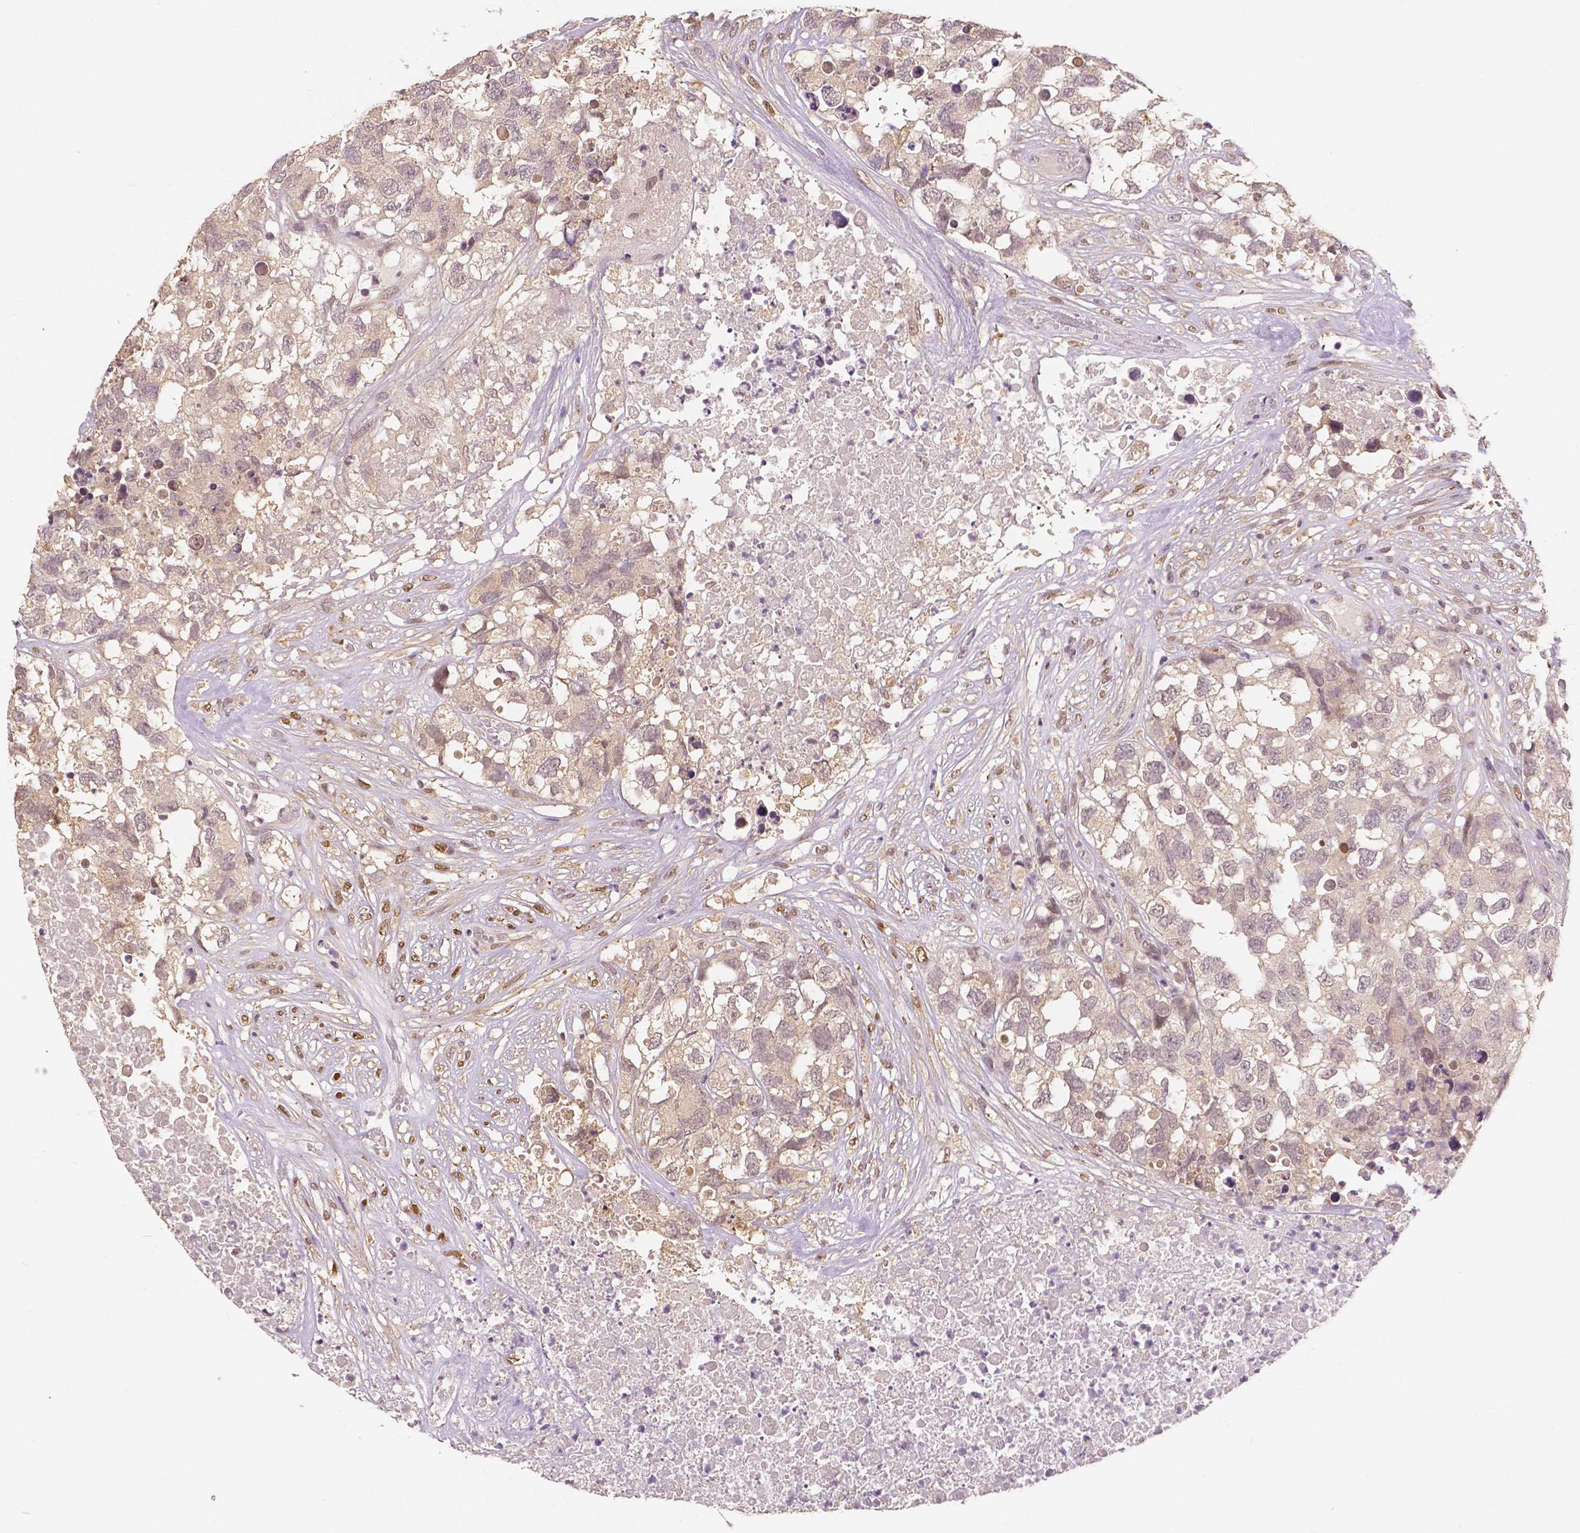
{"staining": {"intensity": "negative", "quantity": "none", "location": "none"}, "tissue": "testis cancer", "cell_type": "Tumor cells", "image_type": "cancer", "snomed": [{"axis": "morphology", "description": "Carcinoma, Embryonal, NOS"}, {"axis": "topography", "description": "Testis"}], "caption": "This is a histopathology image of immunohistochemistry (IHC) staining of embryonal carcinoma (testis), which shows no staining in tumor cells.", "gene": "MAP1LC3B", "patient": {"sex": "male", "age": 83}}